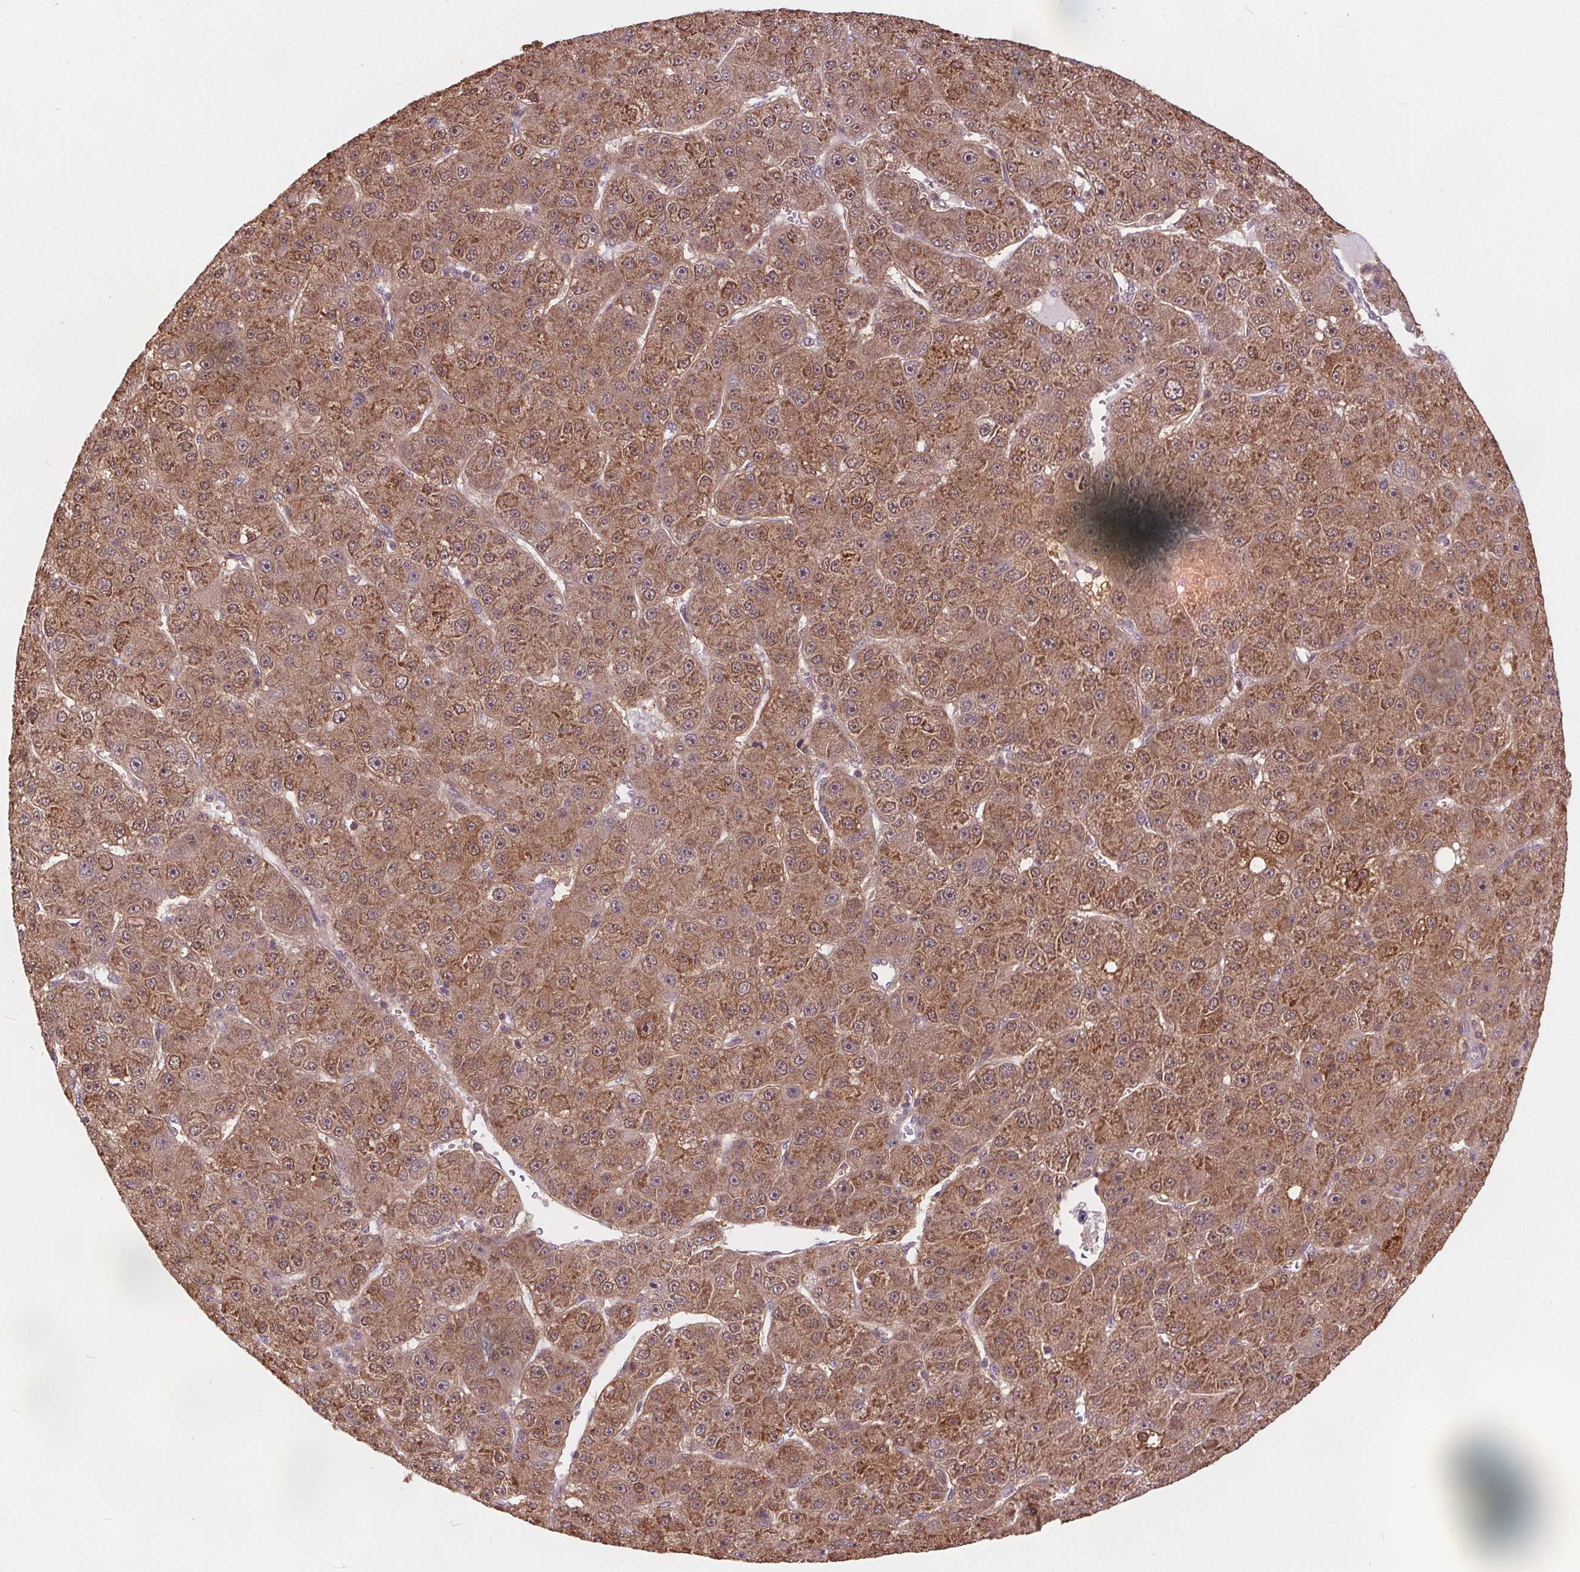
{"staining": {"intensity": "moderate", "quantity": "25%-75%", "location": "cytoplasmic/membranous"}, "tissue": "liver cancer", "cell_type": "Tumor cells", "image_type": "cancer", "snomed": [{"axis": "morphology", "description": "Carcinoma, Hepatocellular, NOS"}, {"axis": "topography", "description": "Liver"}], "caption": "Protein staining of liver cancer (hepatocellular carcinoma) tissue shows moderate cytoplasmic/membranous staining in about 25%-75% of tumor cells. The staining was performed using DAB (3,3'-diaminobenzidine) to visualize the protein expression in brown, while the nuclei were stained in blue with hematoxylin (Magnification: 20x).", "gene": "HIF1AN", "patient": {"sex": "male", "age": 67}}